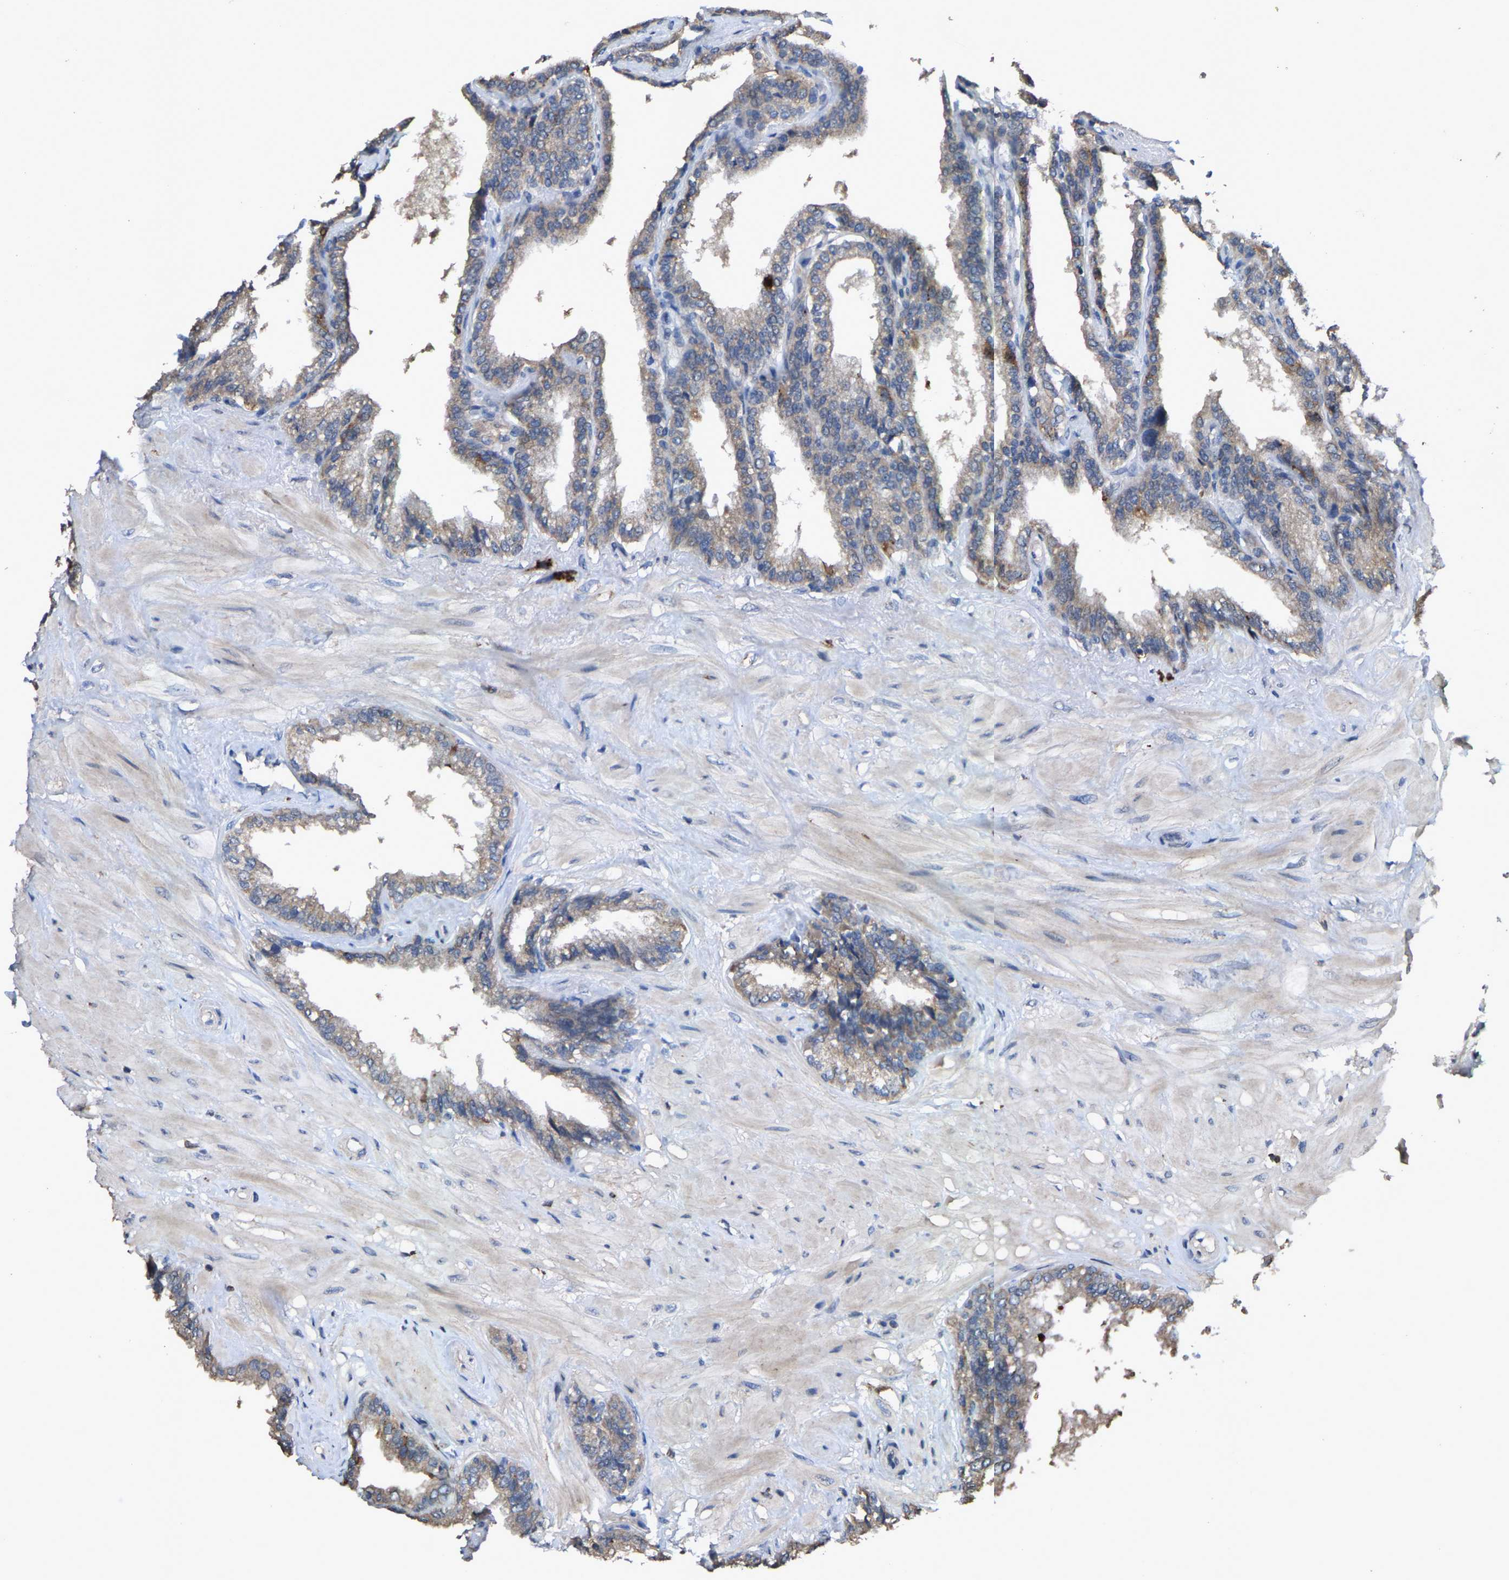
{"staining": {"intensity": "moderate", "quantity": "25%-75%", "location": "cytoplasmic/membranous"}, "tissue": "seminal vesicle", "cell_type": "Glandular cells", "image_type": "normal", "snomed": [{"axis": "morphology", "description": "Normal tissue, NOS"}, {"axis": "topography", "description": "Seminal veicle"}], "caption": "Seminal vesicle stained with immunohistochemistry reveals moderate cytoplasmic/membranous expression in about 25%-75% of glandular cells.", "gene": "TDRKH", "patient": {"sex": "male", "age": 46}}